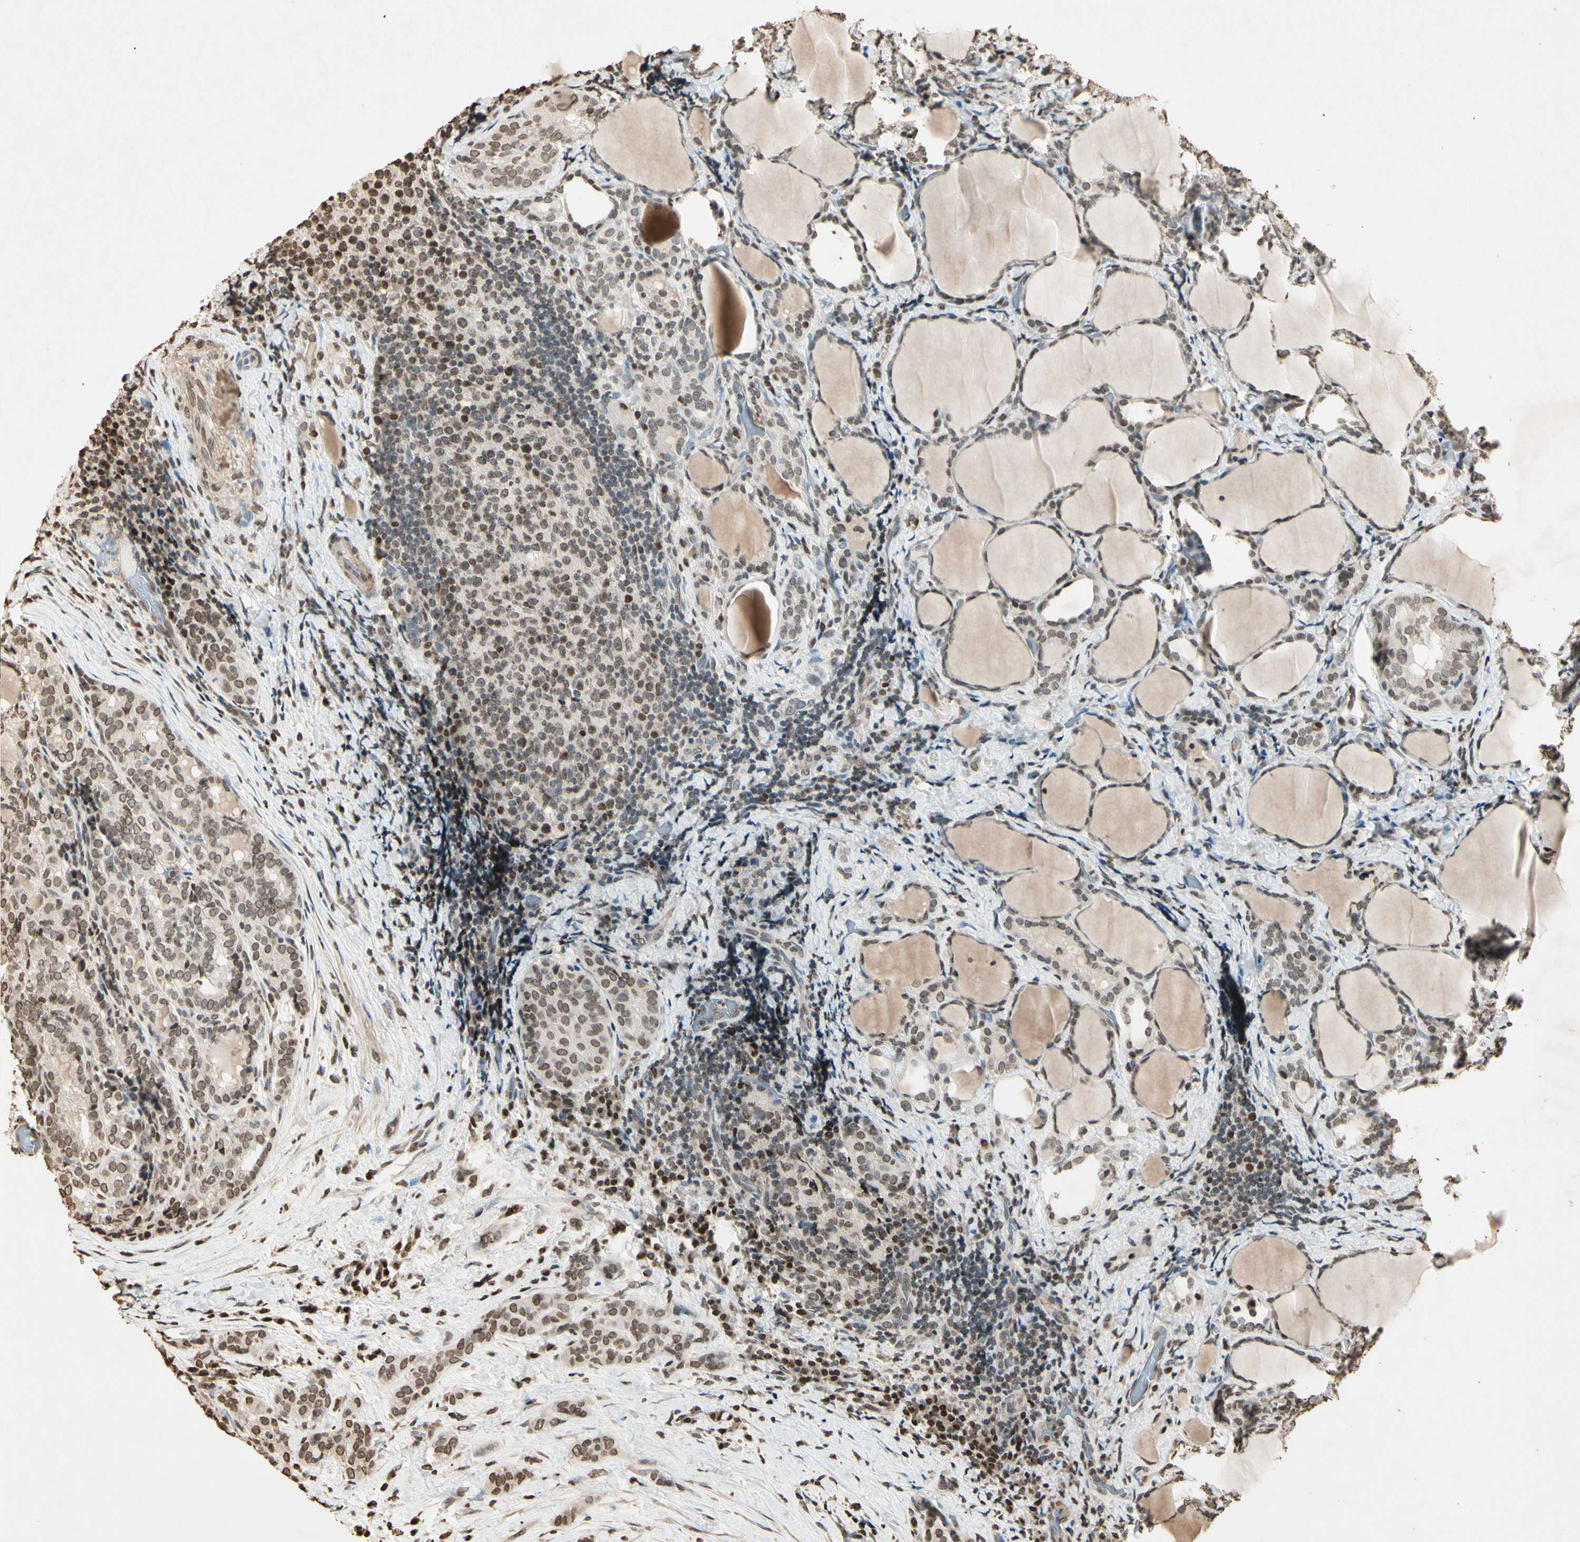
{"staining": {"intensity": "weak", "quantity": "25%-75%", "location": "cytoplasmic/membranous,nuclear"}, "tissue": "thyroid cancer", "cell_type": "Tumor cells", "image_type": "cancer", "snomed": [{"axis": "morphology", "description": "Normal tissue, NOS"}, {"axis": "morphology", "description": "Papillary adenocarcinoma, NOS"}, {"axis": "topography", "description": "Thyroid gland"}], "caption": "Thyroid cancer stained with a protein marker demonstrates weak staining in tumor cells.", "gene": "TOP1", "patient": {"sex": "female", "age": 30}}